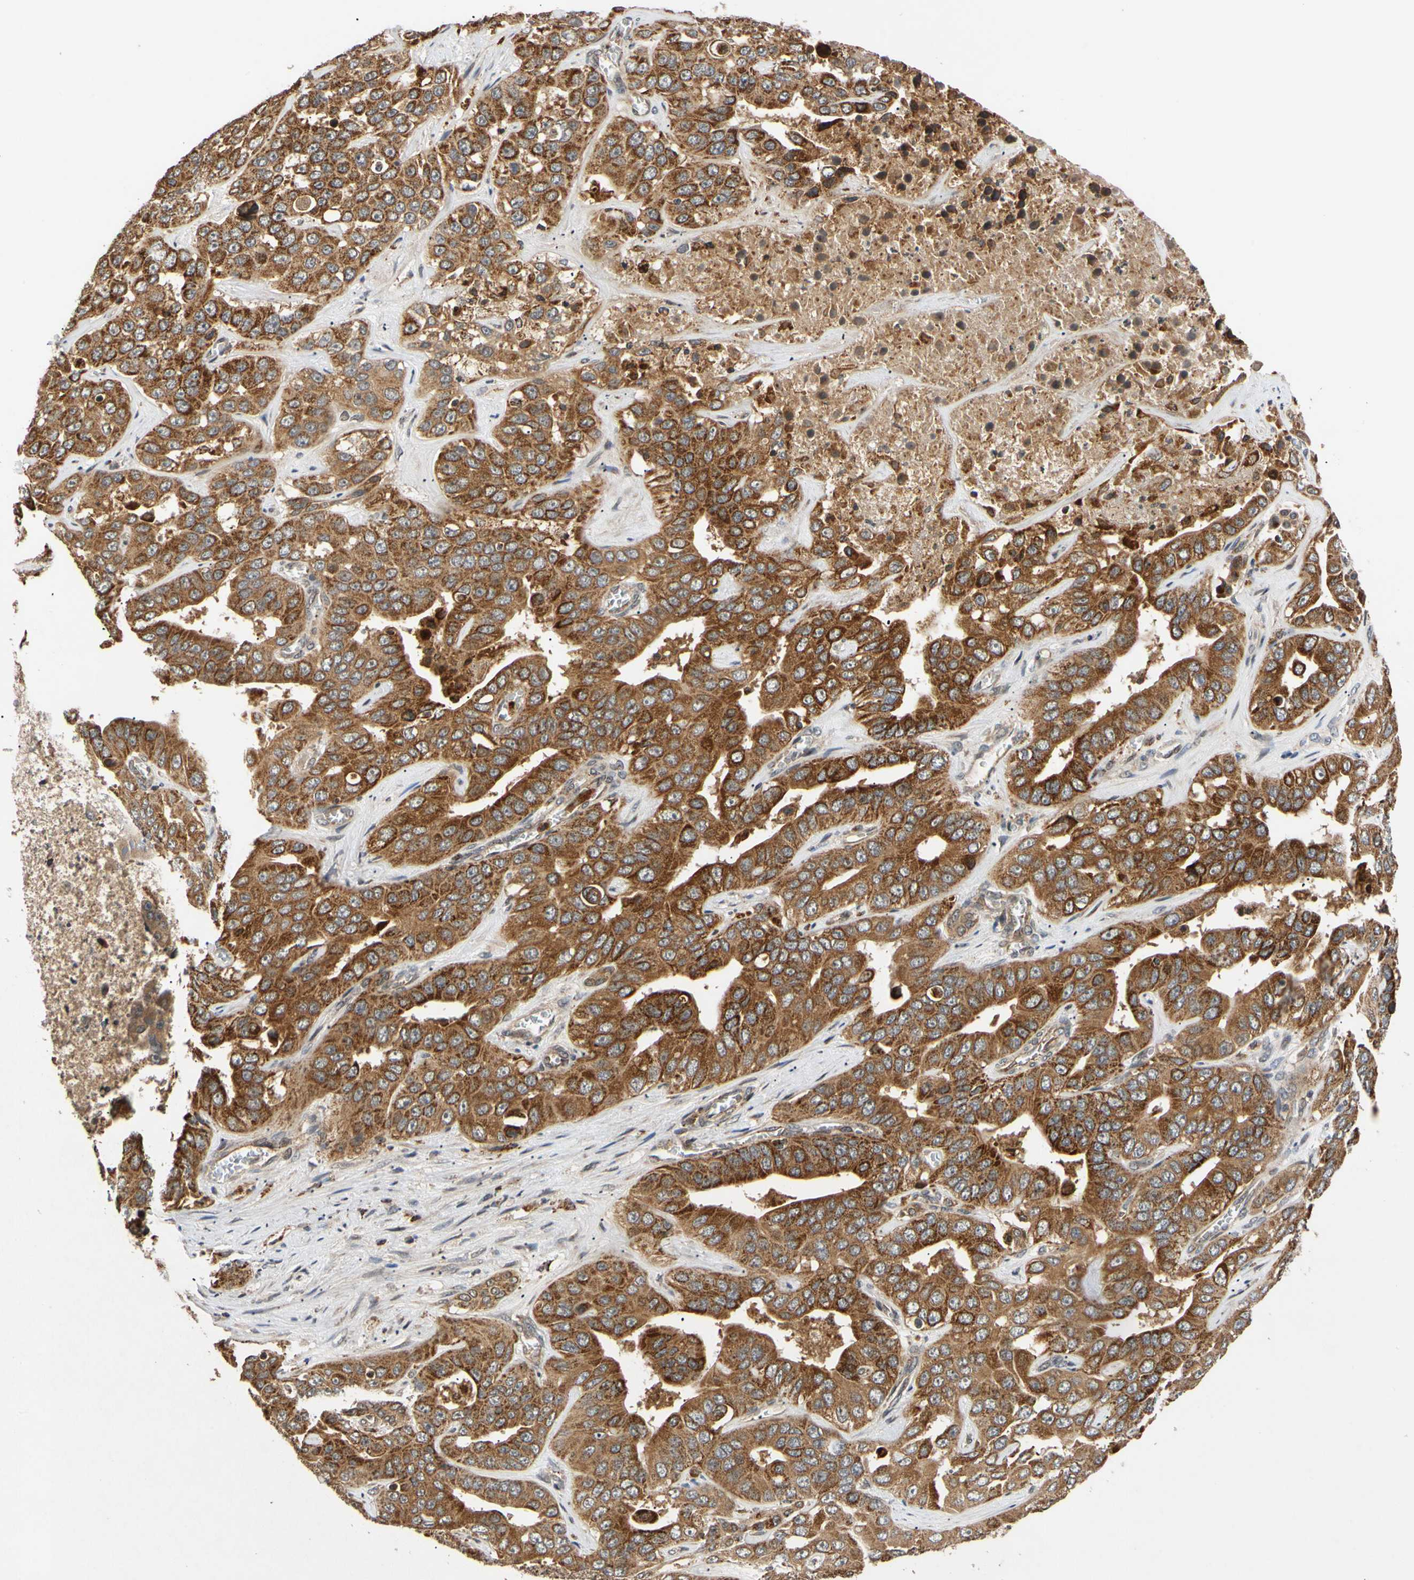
{"staining": {"intensity": "strong", "quantity": ">75%", "location": "cytoplasmic/membranous"}, "tissue": "liver cancer", "cell_type": "Tumor cells", "image_type": "cancer", "snomed": [{"axis": "morphology", "description": "Cholangiocarcinoma"}, {"axis": "topography", "description": "Liver"}], "caption": "A high-resolution image shows immunohistochemistry (IHC) staining of liver cancer (cholangiocarcinoma), which displays strong cytoplasmic/membranous positivity in approximately >75% of tumor cells.", "gene": "MRPS22", "patient": {"sex": "female", "age": 52}}